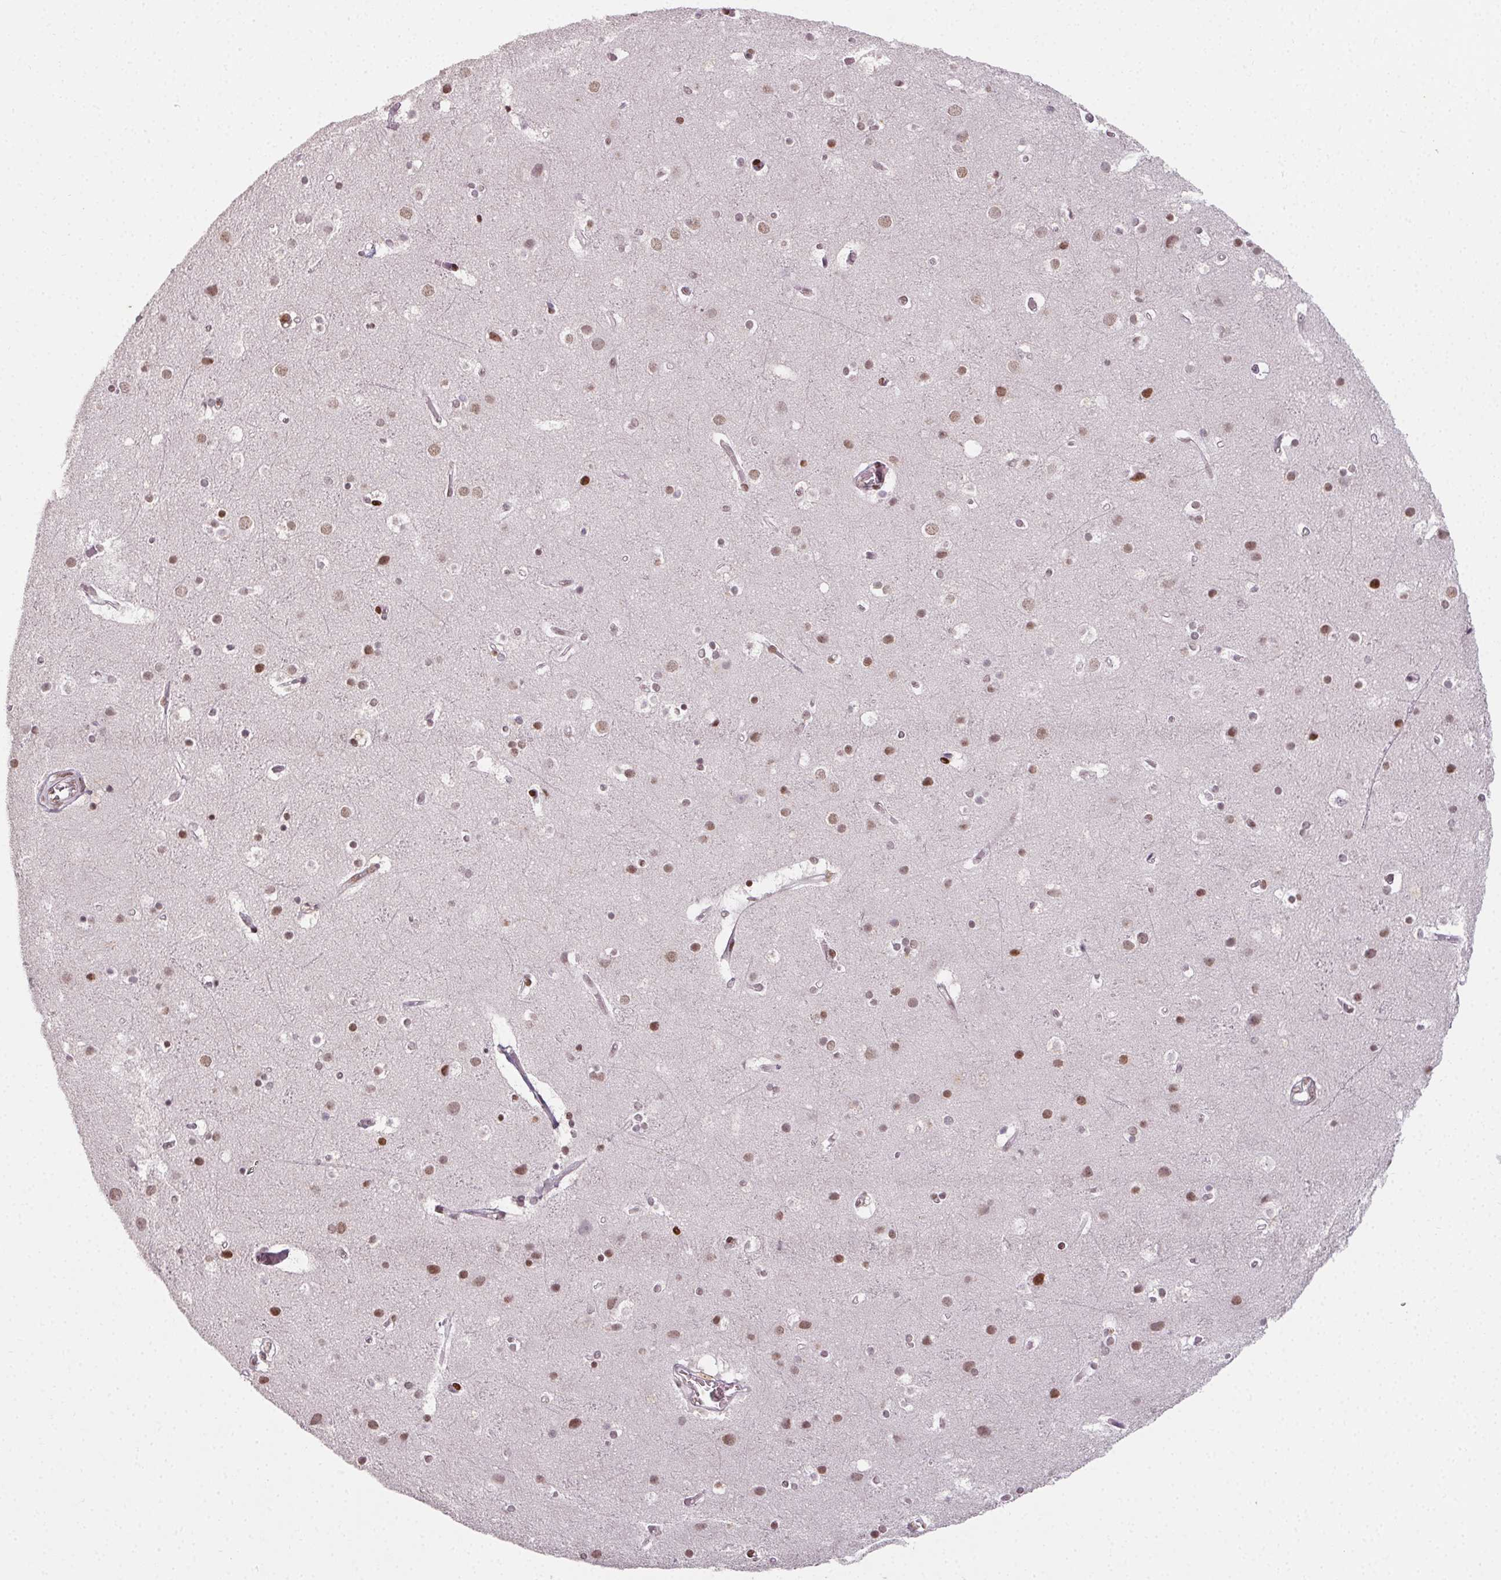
{"staining": {"intensity": "weak", "quantity": "<25%", "location": "cytoplasmic/membranous"}, "tissue": "cerebral cortex", "cell_type": "Endothelial cells", "image_type": "normal", "snomed": [{"axis": "morphology", "description": "Normal tissue, NOS"}, {"axis": "topography", "description": "Cerebral cortex"}], "caption": "A photomicrograph of cerebral cortex stained for a protein exhibits no brown staining in endothelial cells. (IHC, brightfield microscopy, high magnification).", "gene": "KMT2A", "patient": {"sex": "female", "age": 52}}